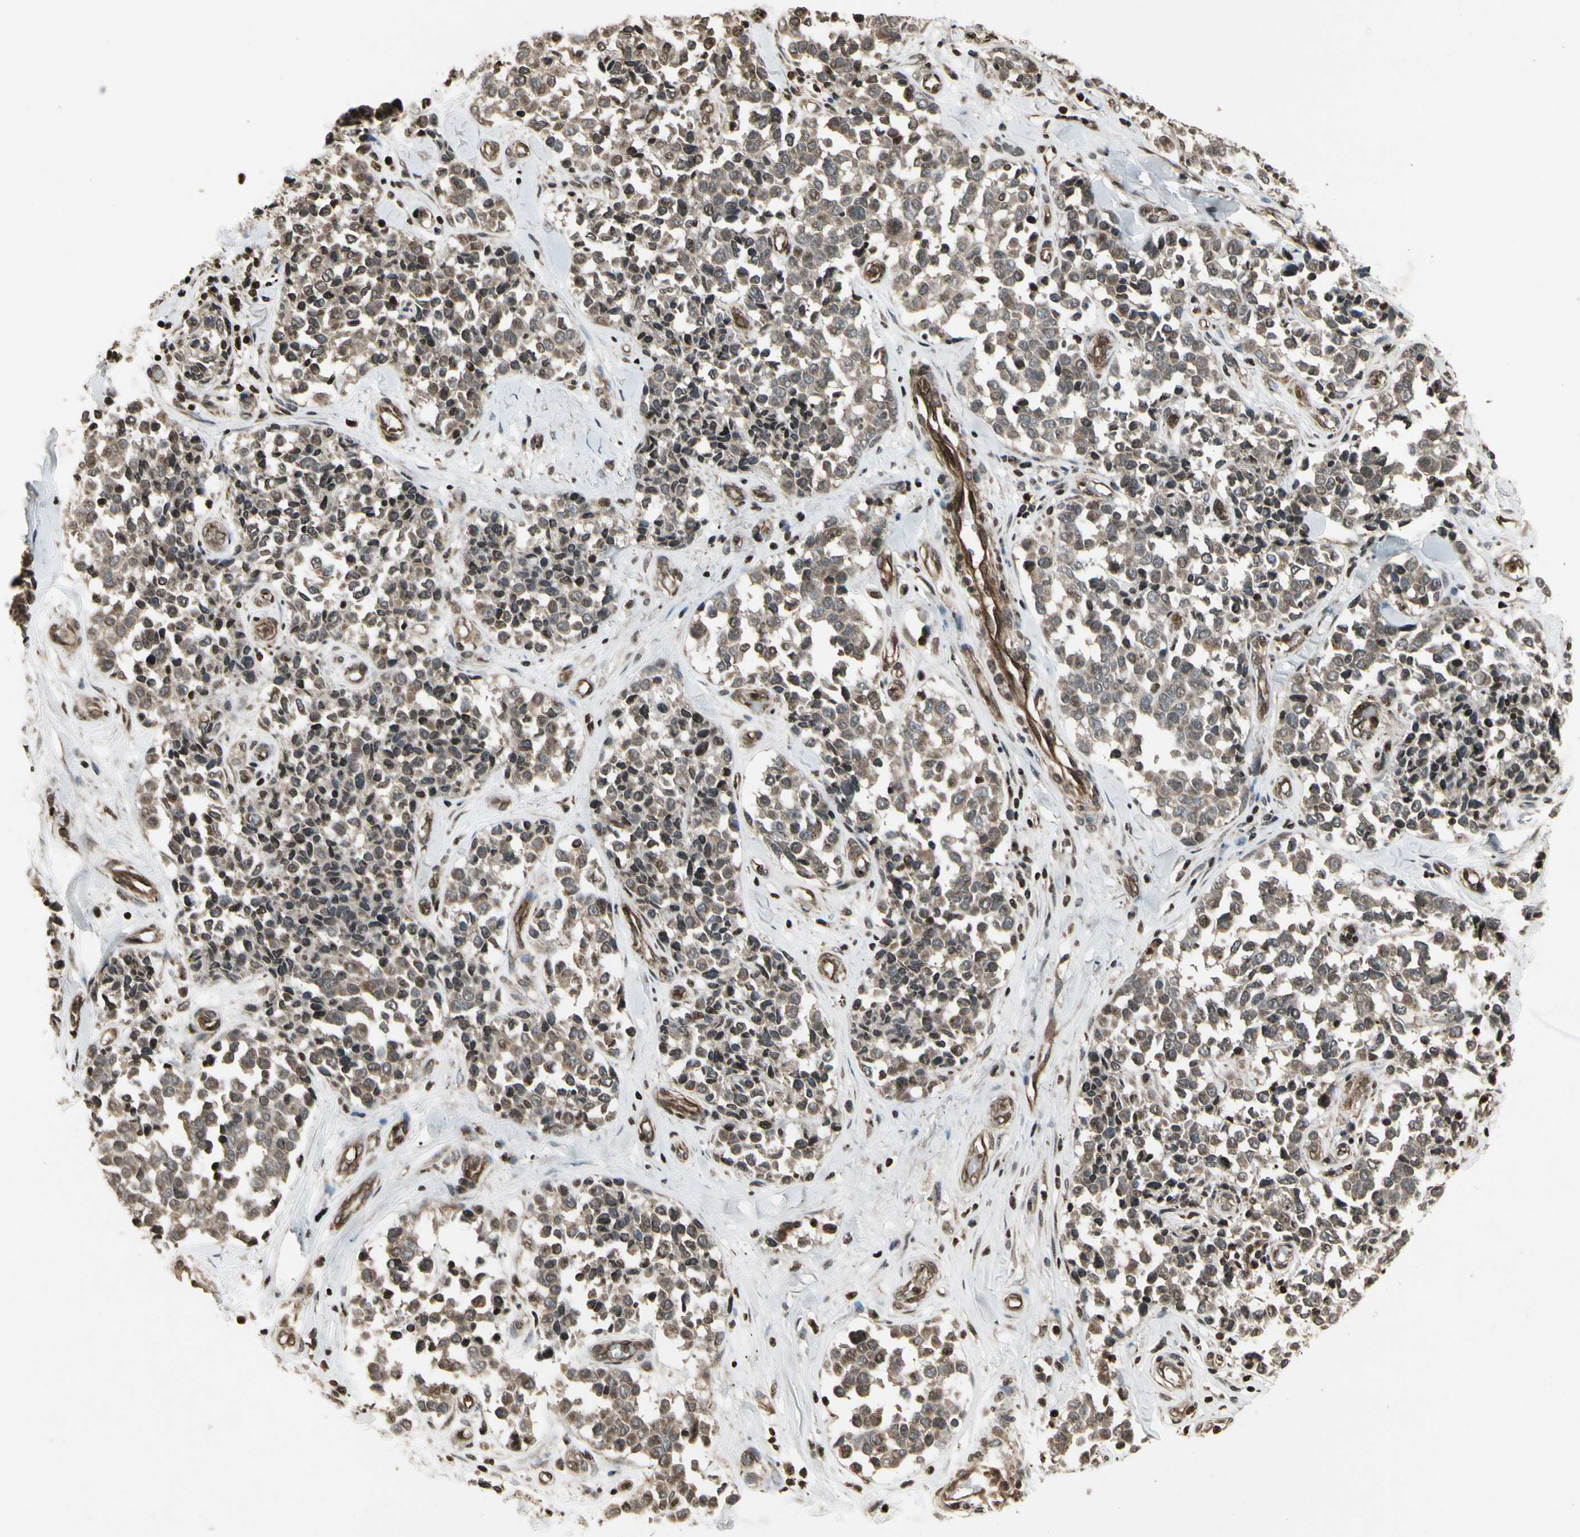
{"staining": {"intensity": "moderate", "quantity": ">75%", "location": "cytoplasmic/membranous"}, "tissue": "melanoma", "cell_type": "Tumor cells", "image_type": "cancer", "snomed": [{"axis": "morphology", "description": "Malignant melanoma, NOS"}, {"axis": "topography", "description": "Skin"}], "caption": "Protein analysis of malignant melanoma tissue exhibits moderate cytoplasmic/membranous positivity in approximately >75% of tumor cells.", "gene": "GLRX", "patient": {"sex": "female", "age": 64}}